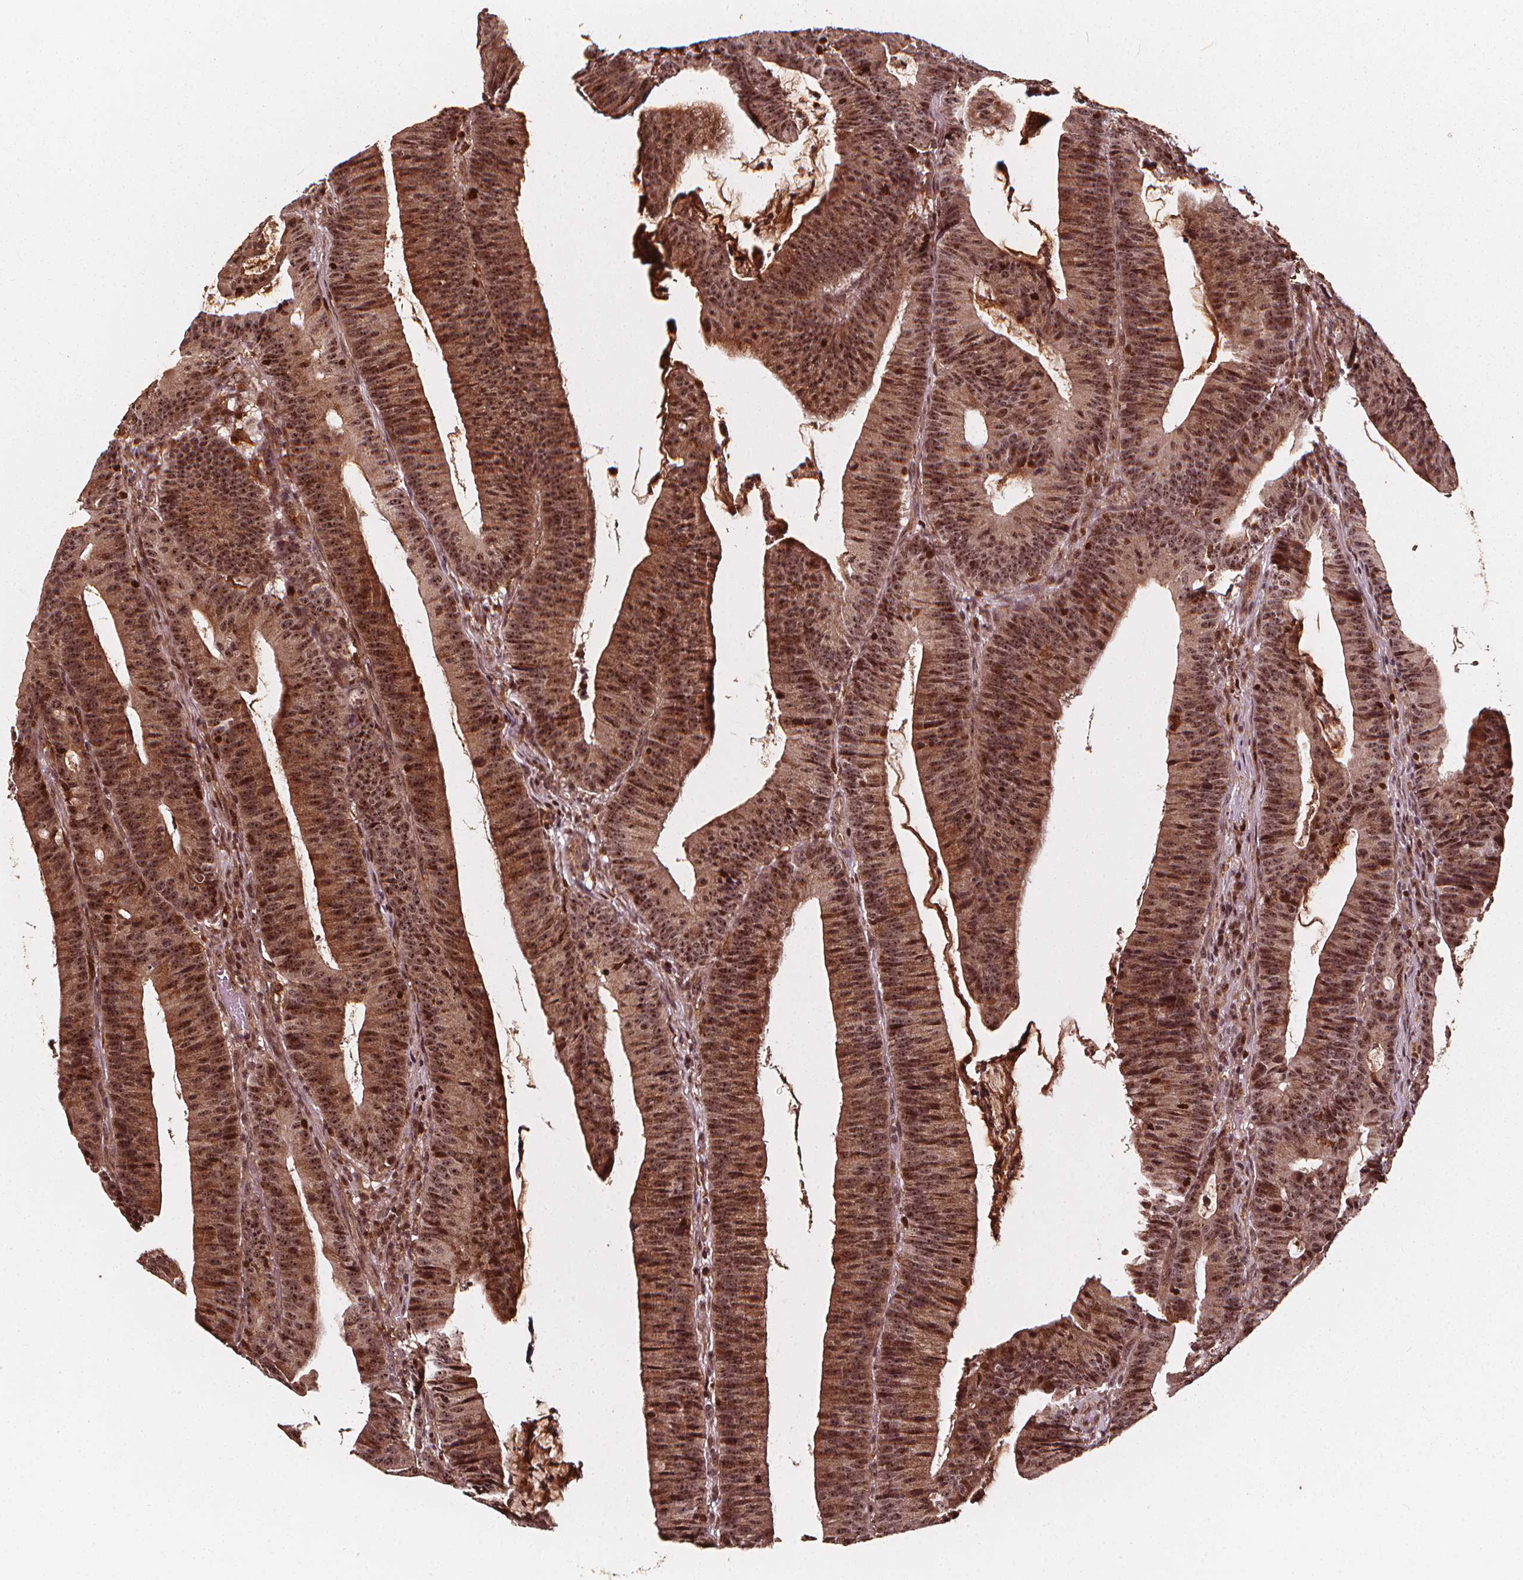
{"staining": {"intensity": "strong", "quantity": ">75%", "location": "cytoplasmic/membranous,nuclear"}, "tissue": "colorectal cancer", "cell_type": "Tumor cells", "image_type": "cancer", "snomed": [{"axis": "morphology", "description": "Adenocarcinoma, NOS"}, {"axis": "topography", "description": "Colon"}], "caption": "A brown stain labels strong cytoplasmic/membranous and nuclear expression of a protein in colorectal cancer tumor cells.", "gene": "EXOSC9", "patient": {"sex": "female", "age": 78}}